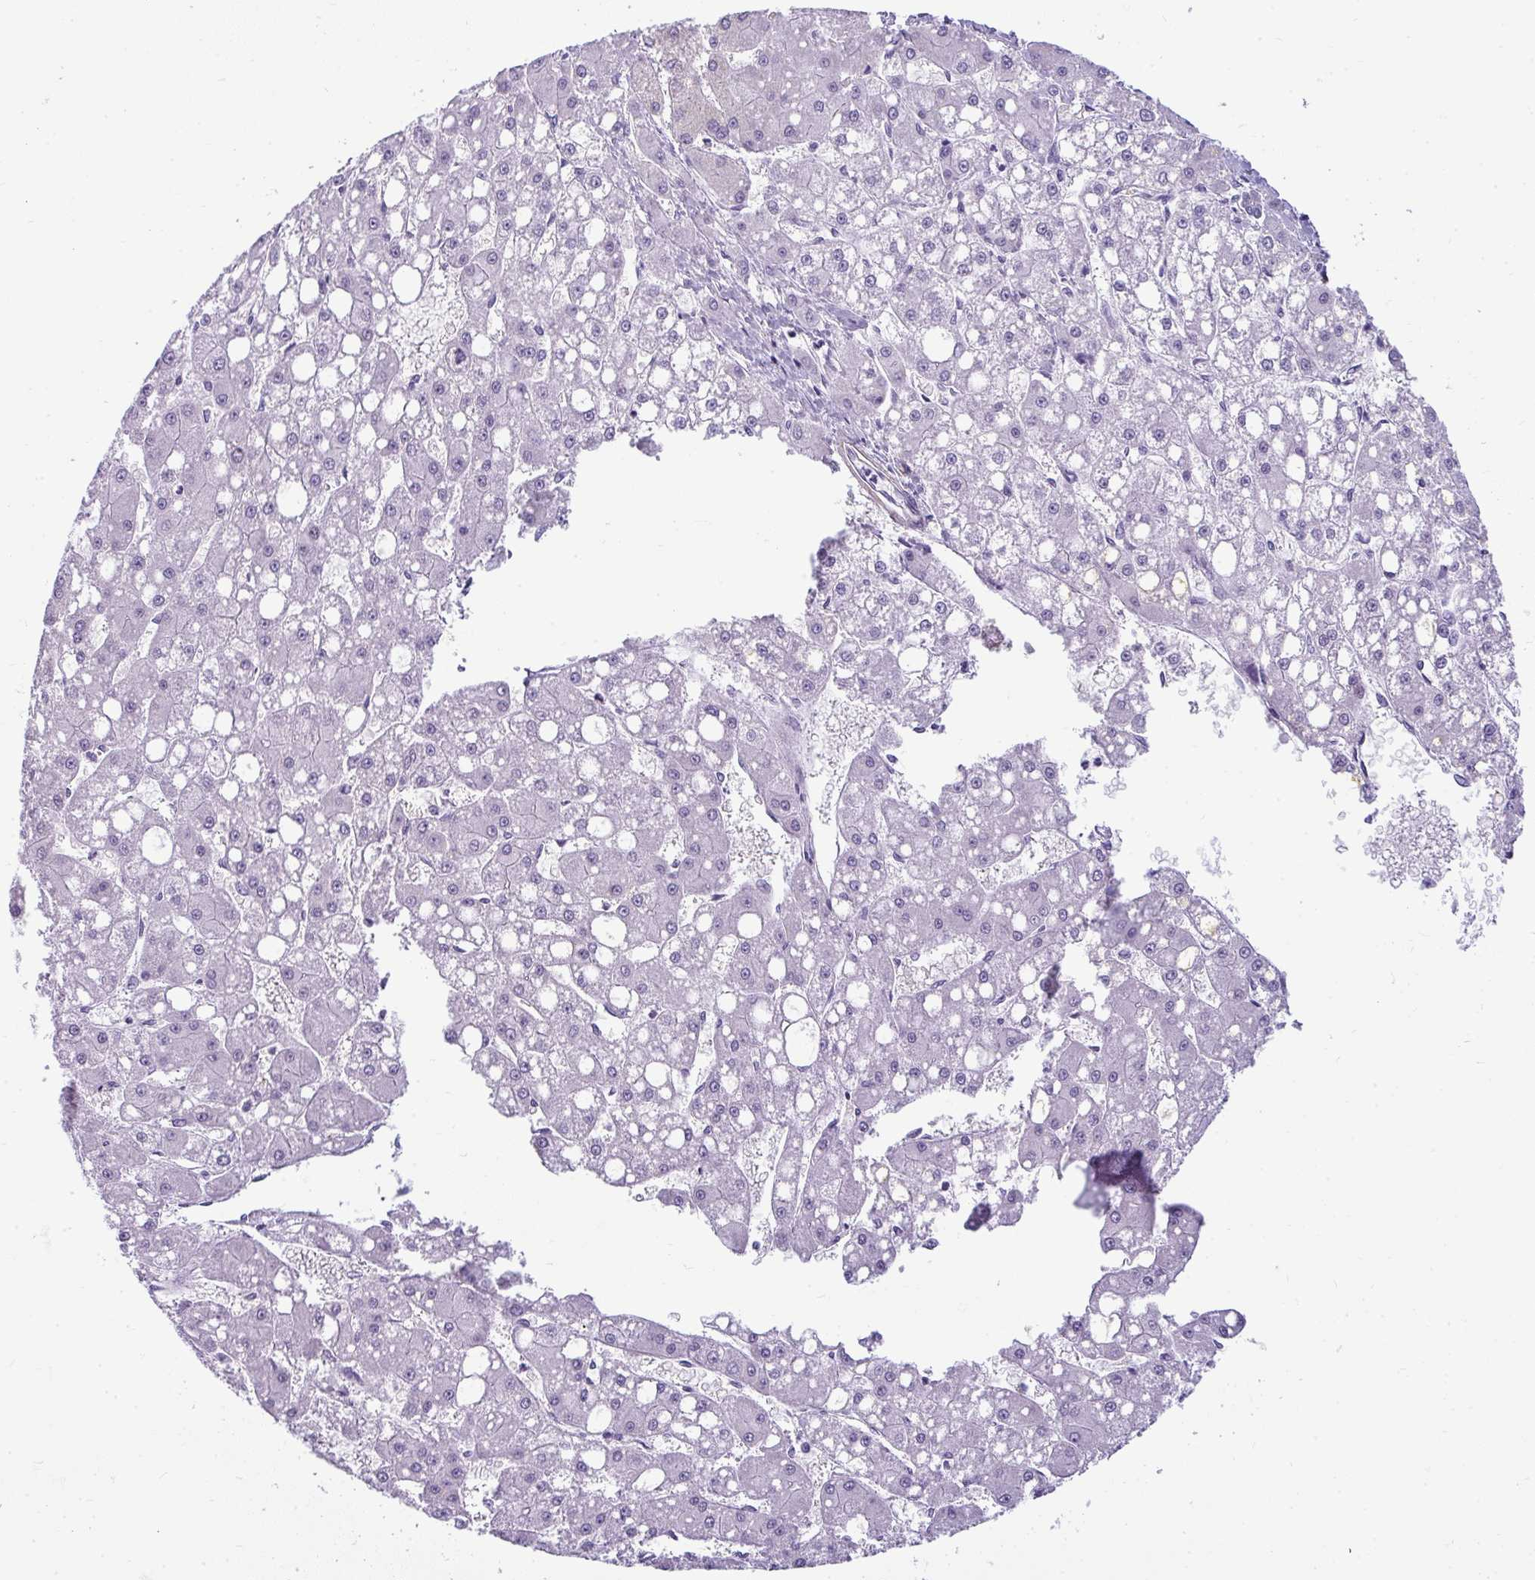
{"staining": {"intensity": "negative", "quantity": "none", "location": "none"}, "tissue": "liver cancer", "cell_type": "Tumor cells", "image_type": "cancer", "snomed": [{"axis": "morphology", "description": "Carcinoma, Hepatocellular, NOS"}, {"axis": "topography", "description": "Liver"}], "caption": "This is a image of immunohistochemistry staining of hepatocellular carcinoma (liver), which shows no staining in tumor cells.", "gene": "SUZ12", "patient": {"sex": "male", "age": 67}}